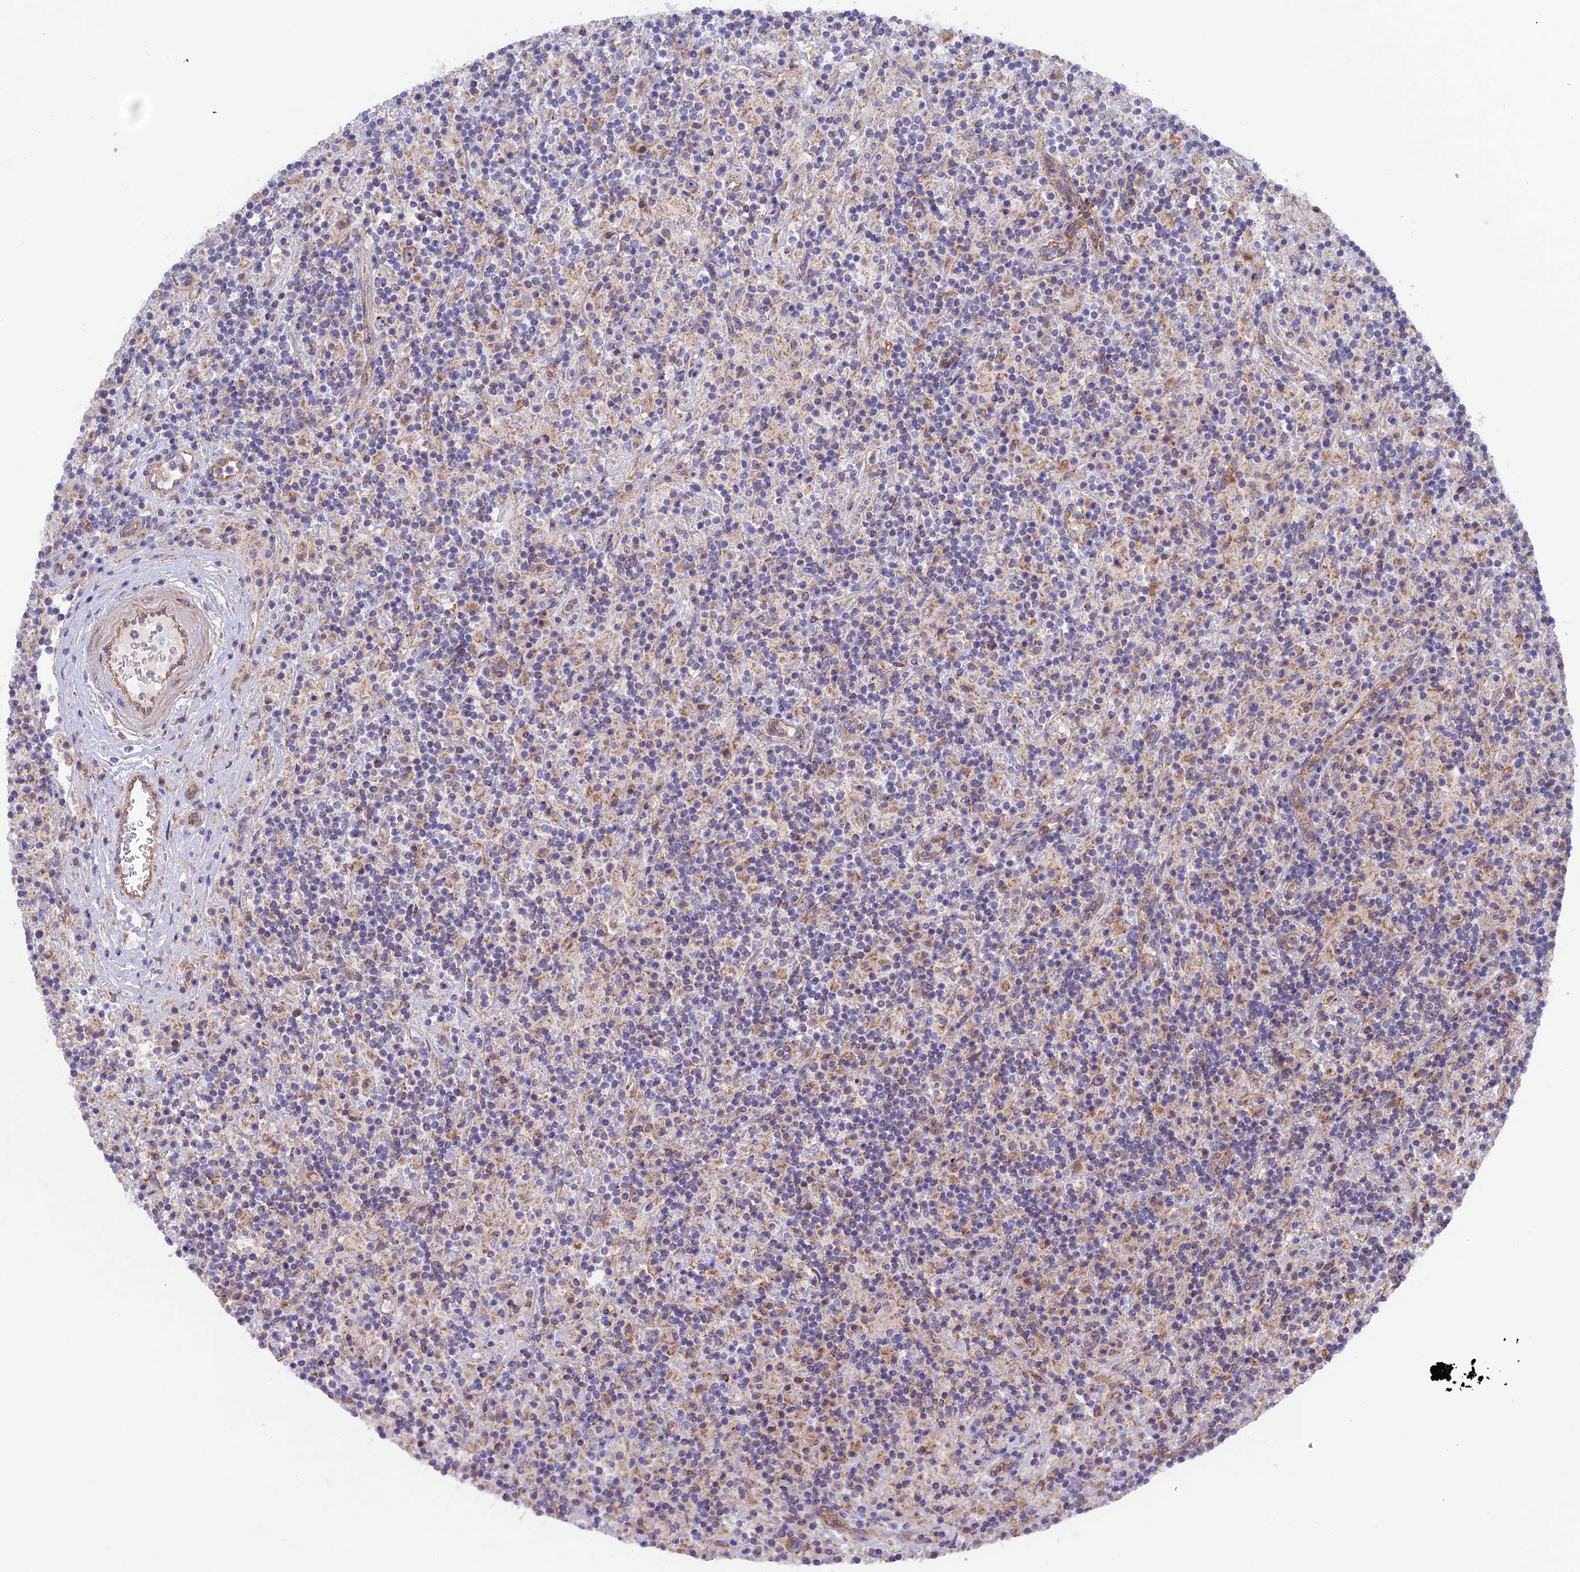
{"staining": {"intensity": "negative", "quantity": "none", "location": "none"}, "tissue": "lymphoma", "cell_type": "Tumor cells", "image_type": "cancer", "snomed": [{"axis": "morphology", "description": "Hodgkin's disease, NOS"}, {"axis": "topography", "description": "Lymph node"}], "caption": "Immunohistochemistry (IHC) micrograph of Hodgkin's disease stained for a protein (brown), which exhibits no positivity in tumor cells.", "gene": "ETFDH", "patient": {"sex": "male", "age": 70}}